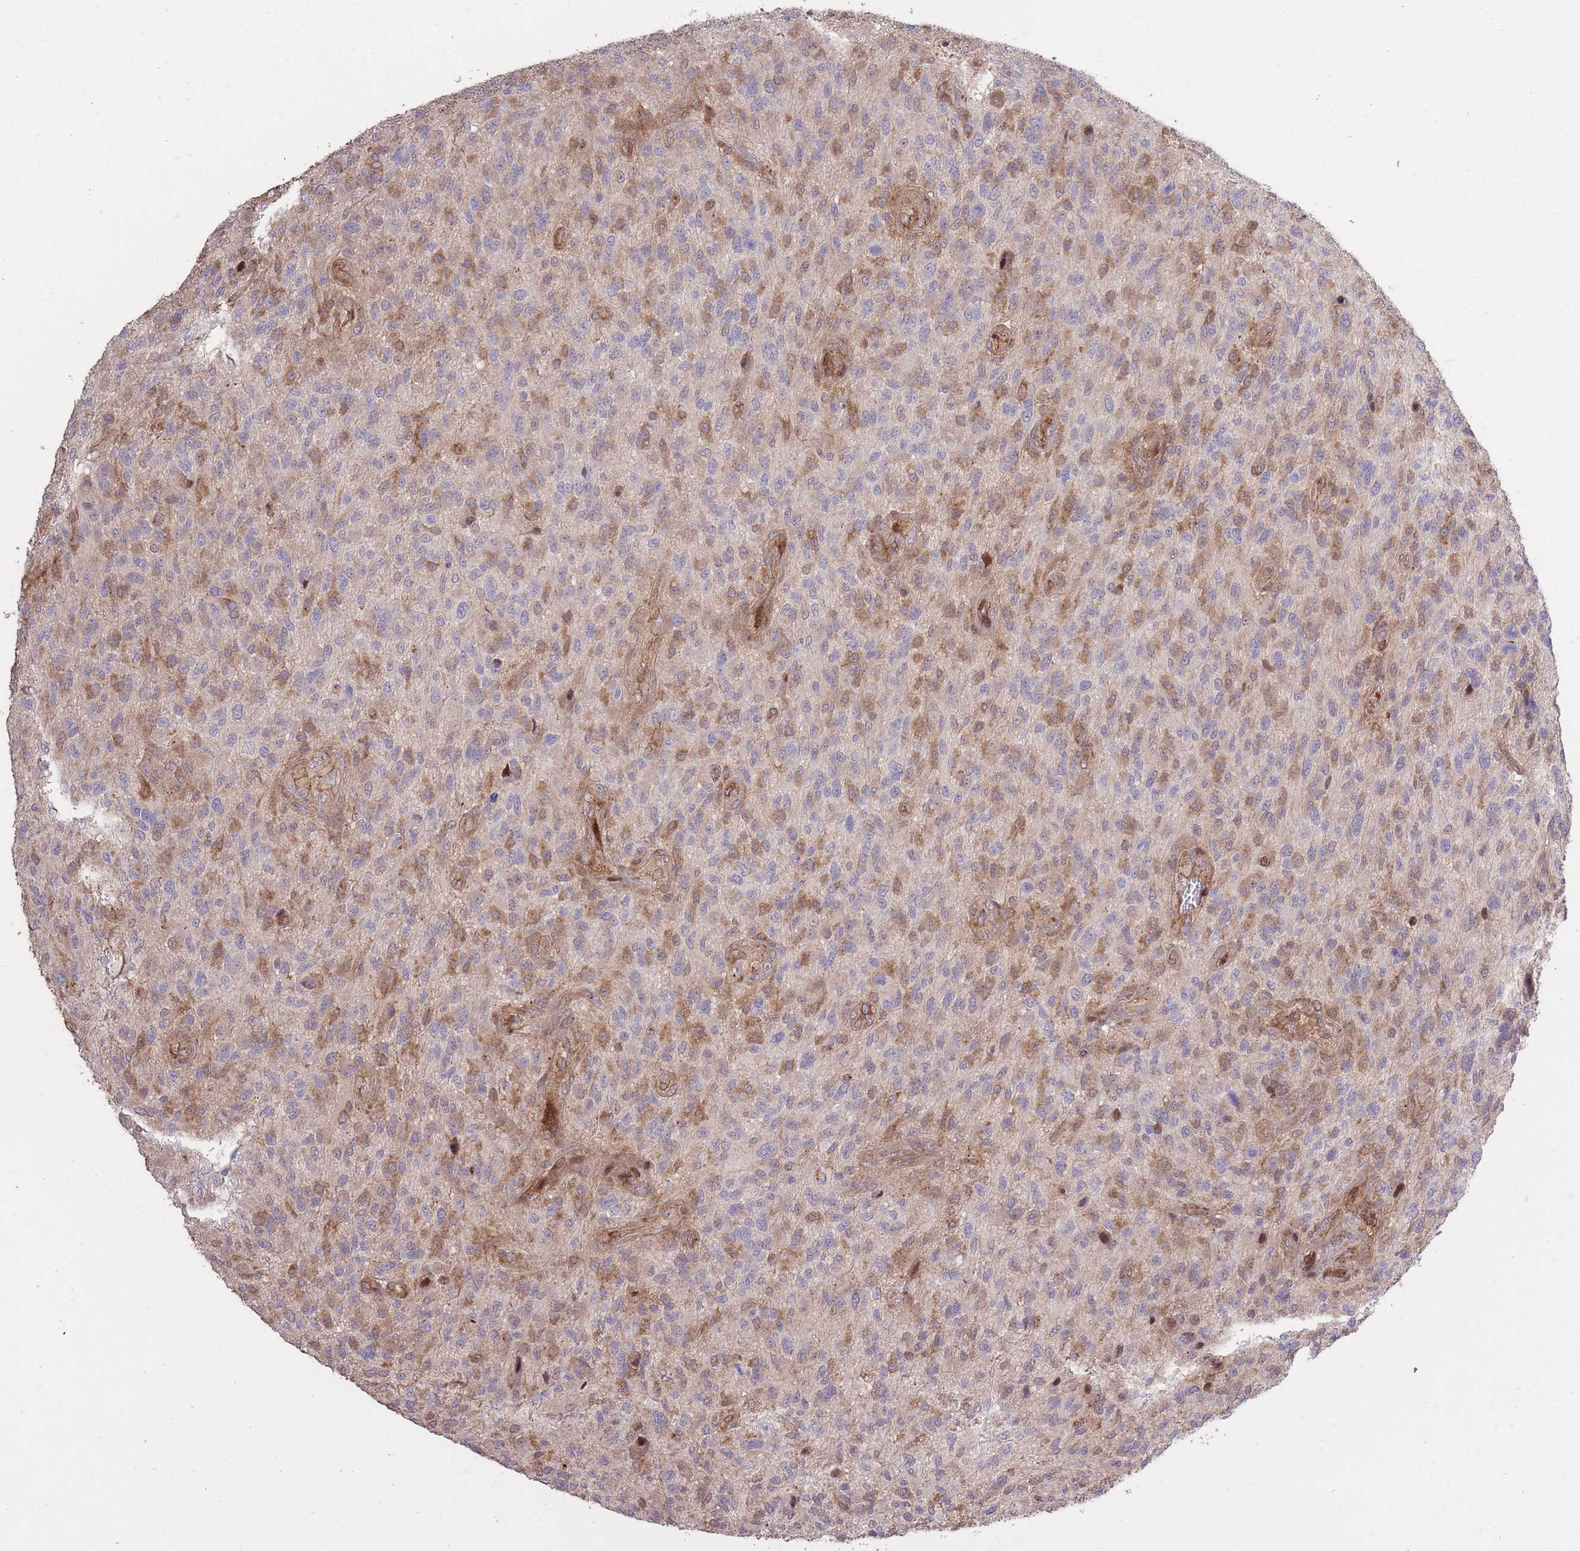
{"staining": {"intensity": "moderate", "quantity": "<25%", "location": "cytoplasmic/membranous"}, "tissue": "glioma", "cell_type": "Tumor cells", "image_type": "cancer", "snomed": [{"axis": "morphology", "description": "Glioma, malignant, High grade"}, {"axis": "topography", "description": "Brain"}], "caption": "Moderate cytoplasmic/membranous protein staining is present in about <25% of tumor cells in malignant high-grade glioma.", "gene": "PLD1", "patient": {"sex": "male", "age": 47}}